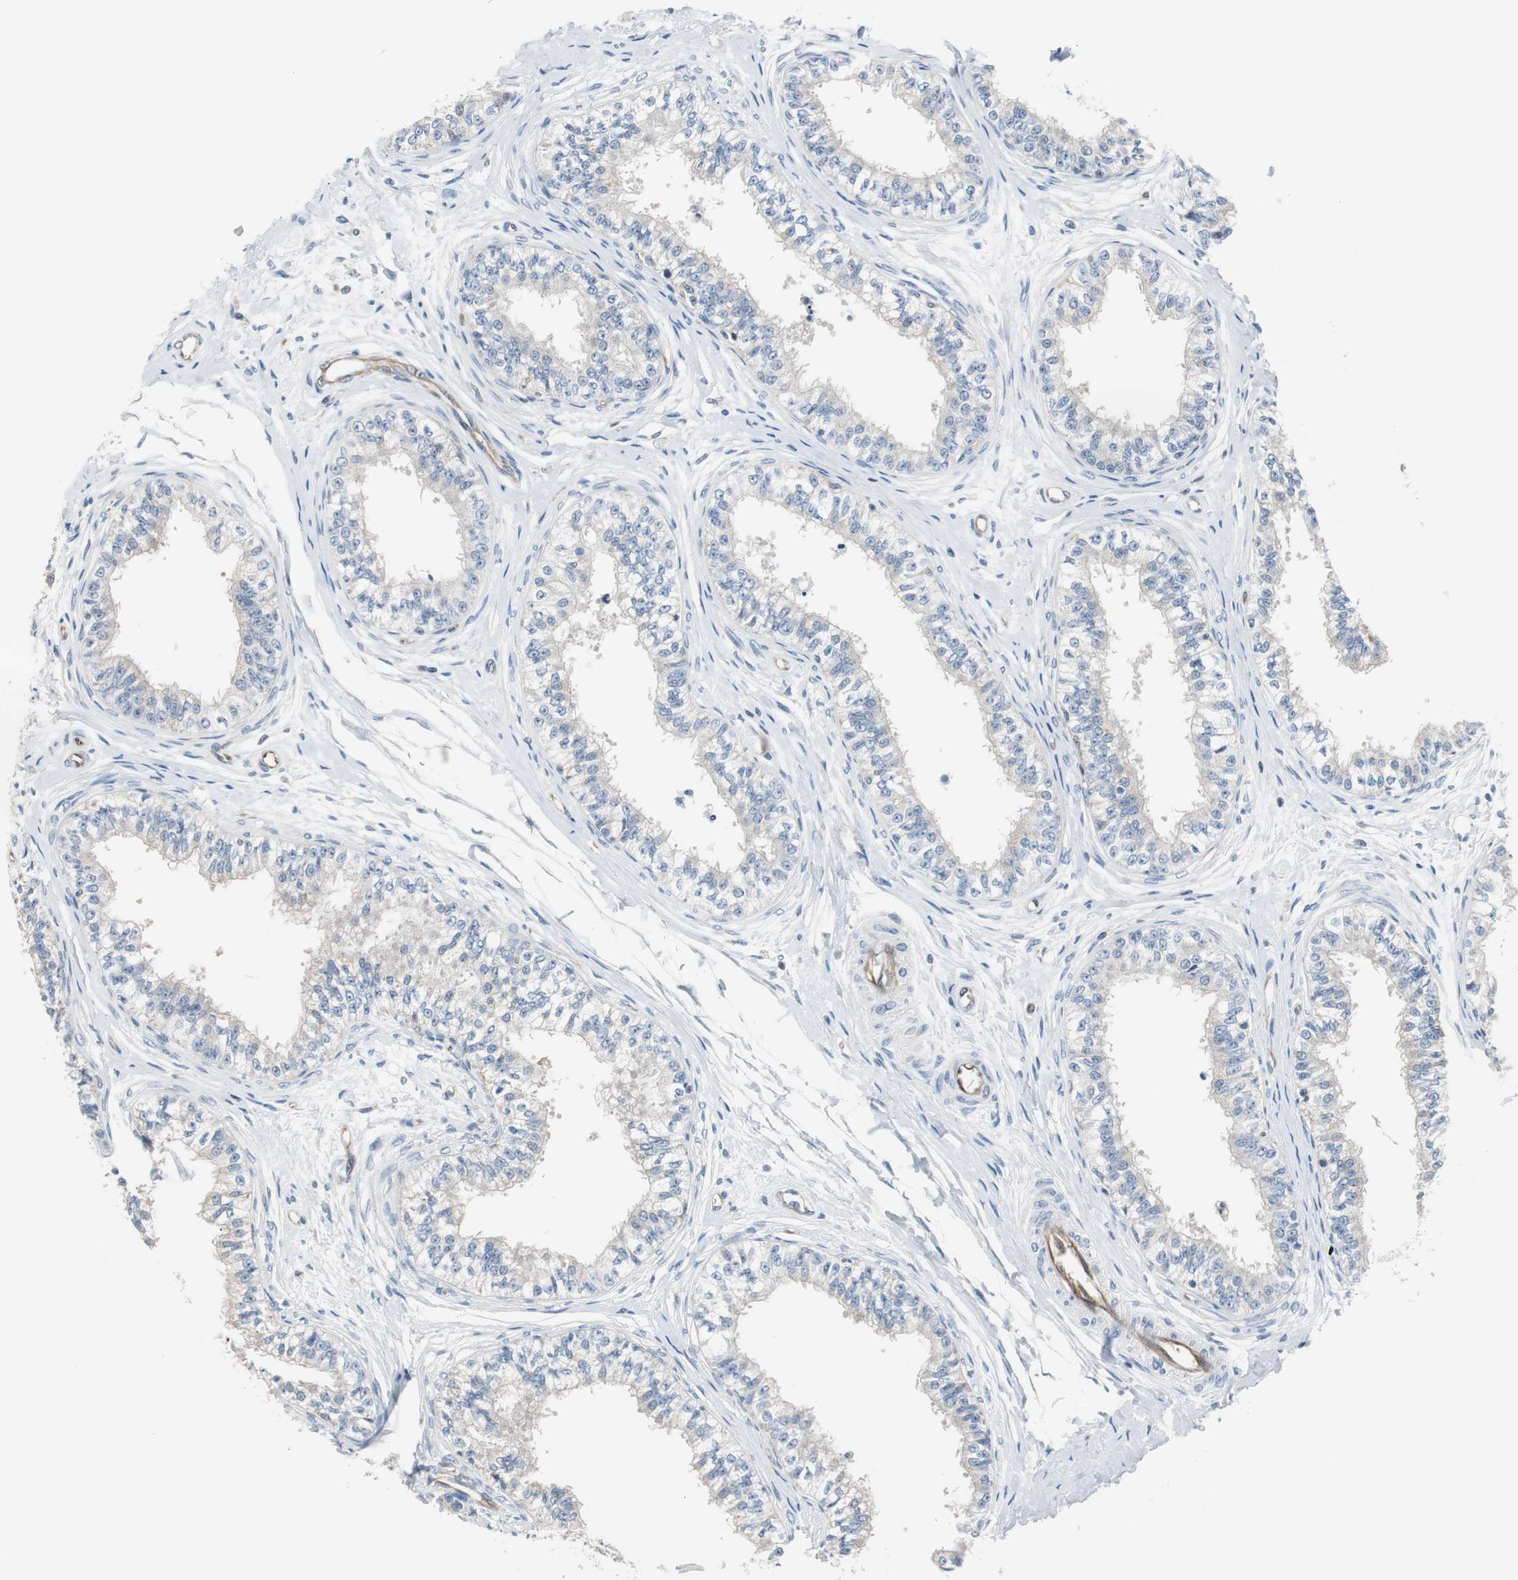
{"staining": {"intensity": "moderate", "quantity": ">75%", "location": "cytoplasmic/membranous"}, "tissue": "epididymis", "cell_type": "Glandular cells", "image_type": "normal", "snomed": [{"axis": "morphology", "description": "Normal tissue, NOS"}, {"axis": "morphology", "description": "Adenocarcinoma, metastatic, NOS"}, {"axis": "topography", "description": "Testis"}, {"axis": "topography", "description": "Epididymis"}], "caption": "Protein expression analysis of normal human epididymis reveals moderate cytoplasmic/membranous staining in about >75% of glandular cells. Ihc stains the protein of interest in brown and the nuclei are stained blue.", "gene": "SWAP70", "patient": {"sex": "male", "age": 26}}